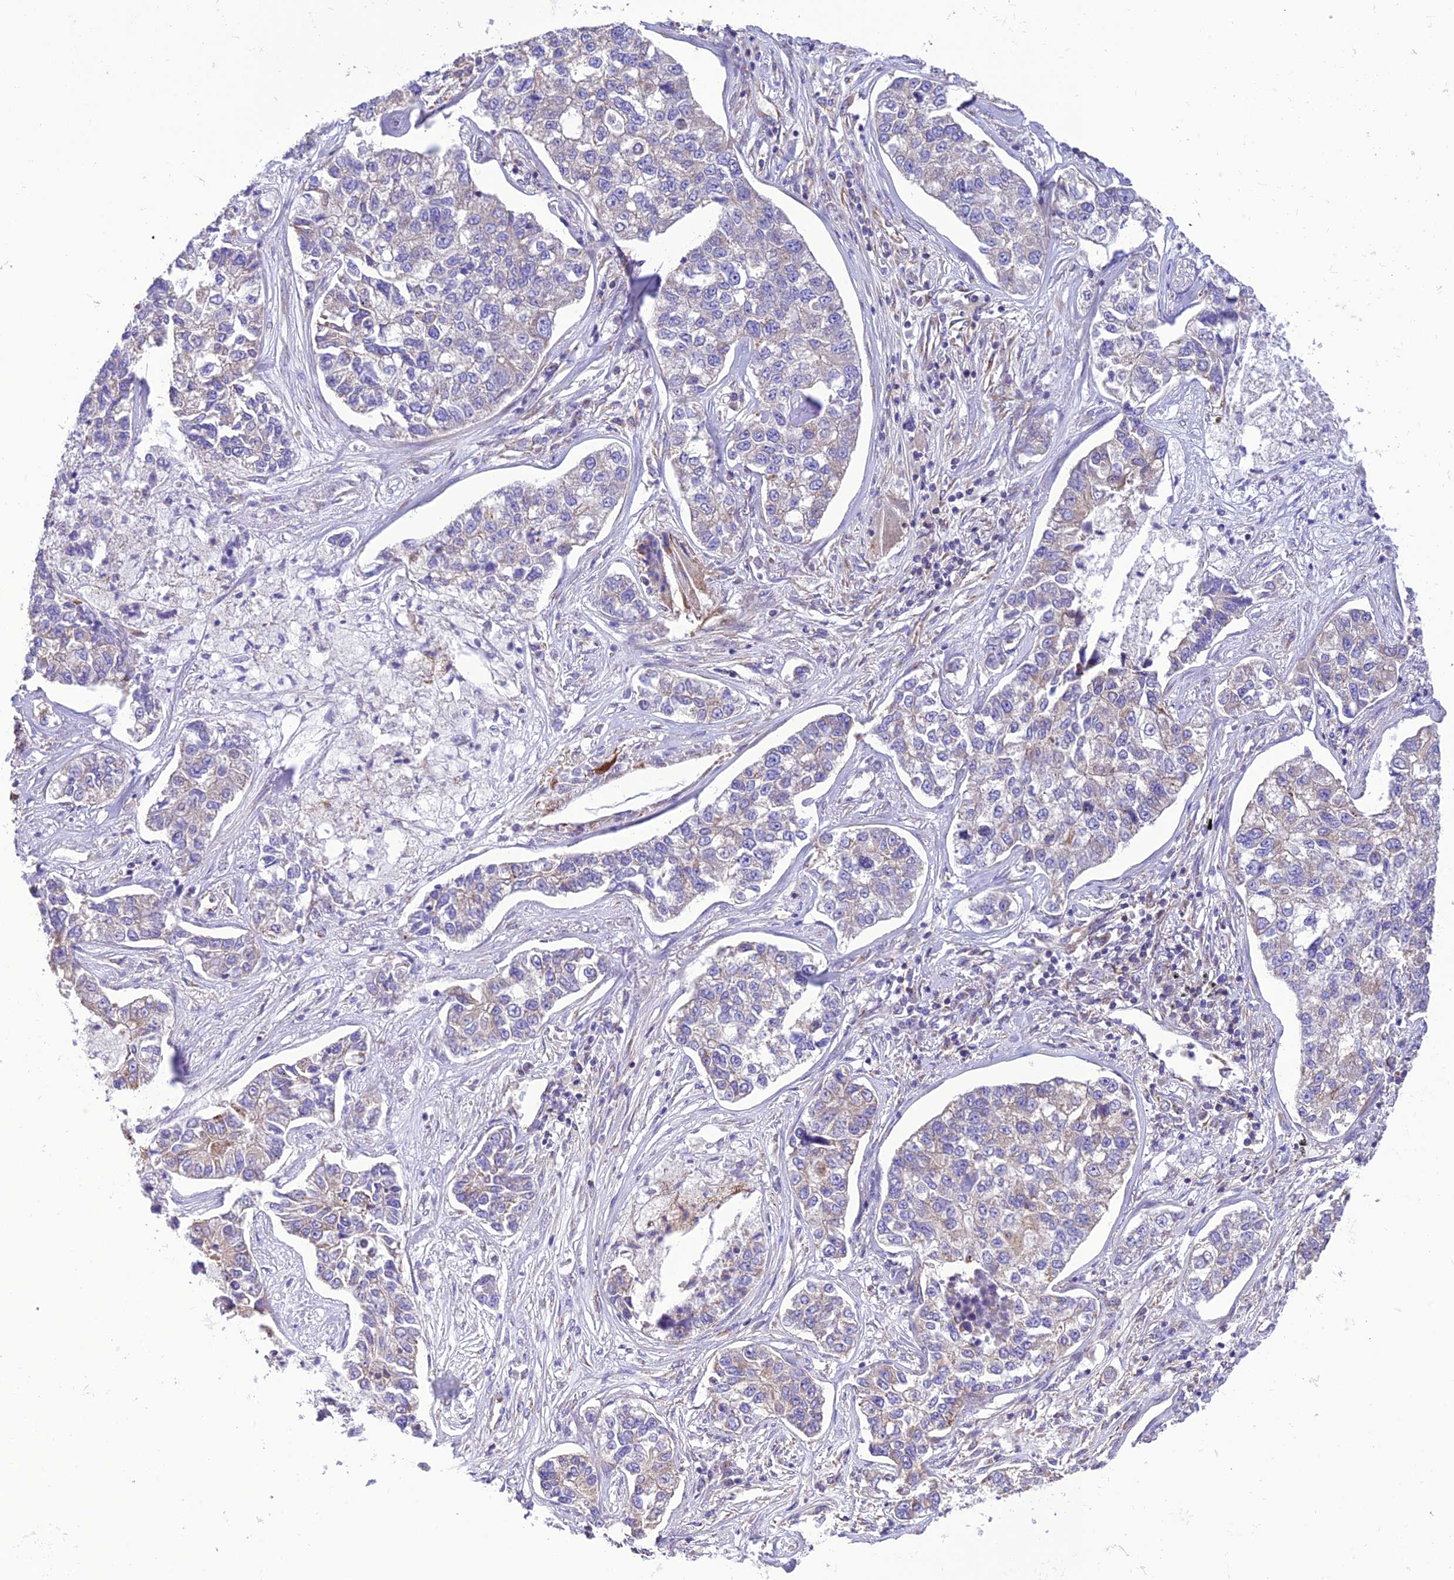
{"staining": {"intensity": "weak", "quantity": "<25%", "location": "cytoplasmic/membranous"}, "tissue": "lung cancer", "cell_type": "Tumor cells", "image_type": "cancer", "snomed": [{"axis": "morphology", "description": "Adenocarcinoma, NOS"}, {"axis": "topography", "description": "Lung"}], "caption": "The histopathology image reveals no staining of tumor cells in lung adenocarcinoma. The staining is performed using DAB (3,3'-diaminobenzidine) brown chromogen with nuclei counter-stained in using hematoxylin.", "gene": "MAP3K12", "patient": {"sex": "male", "age": 49}}